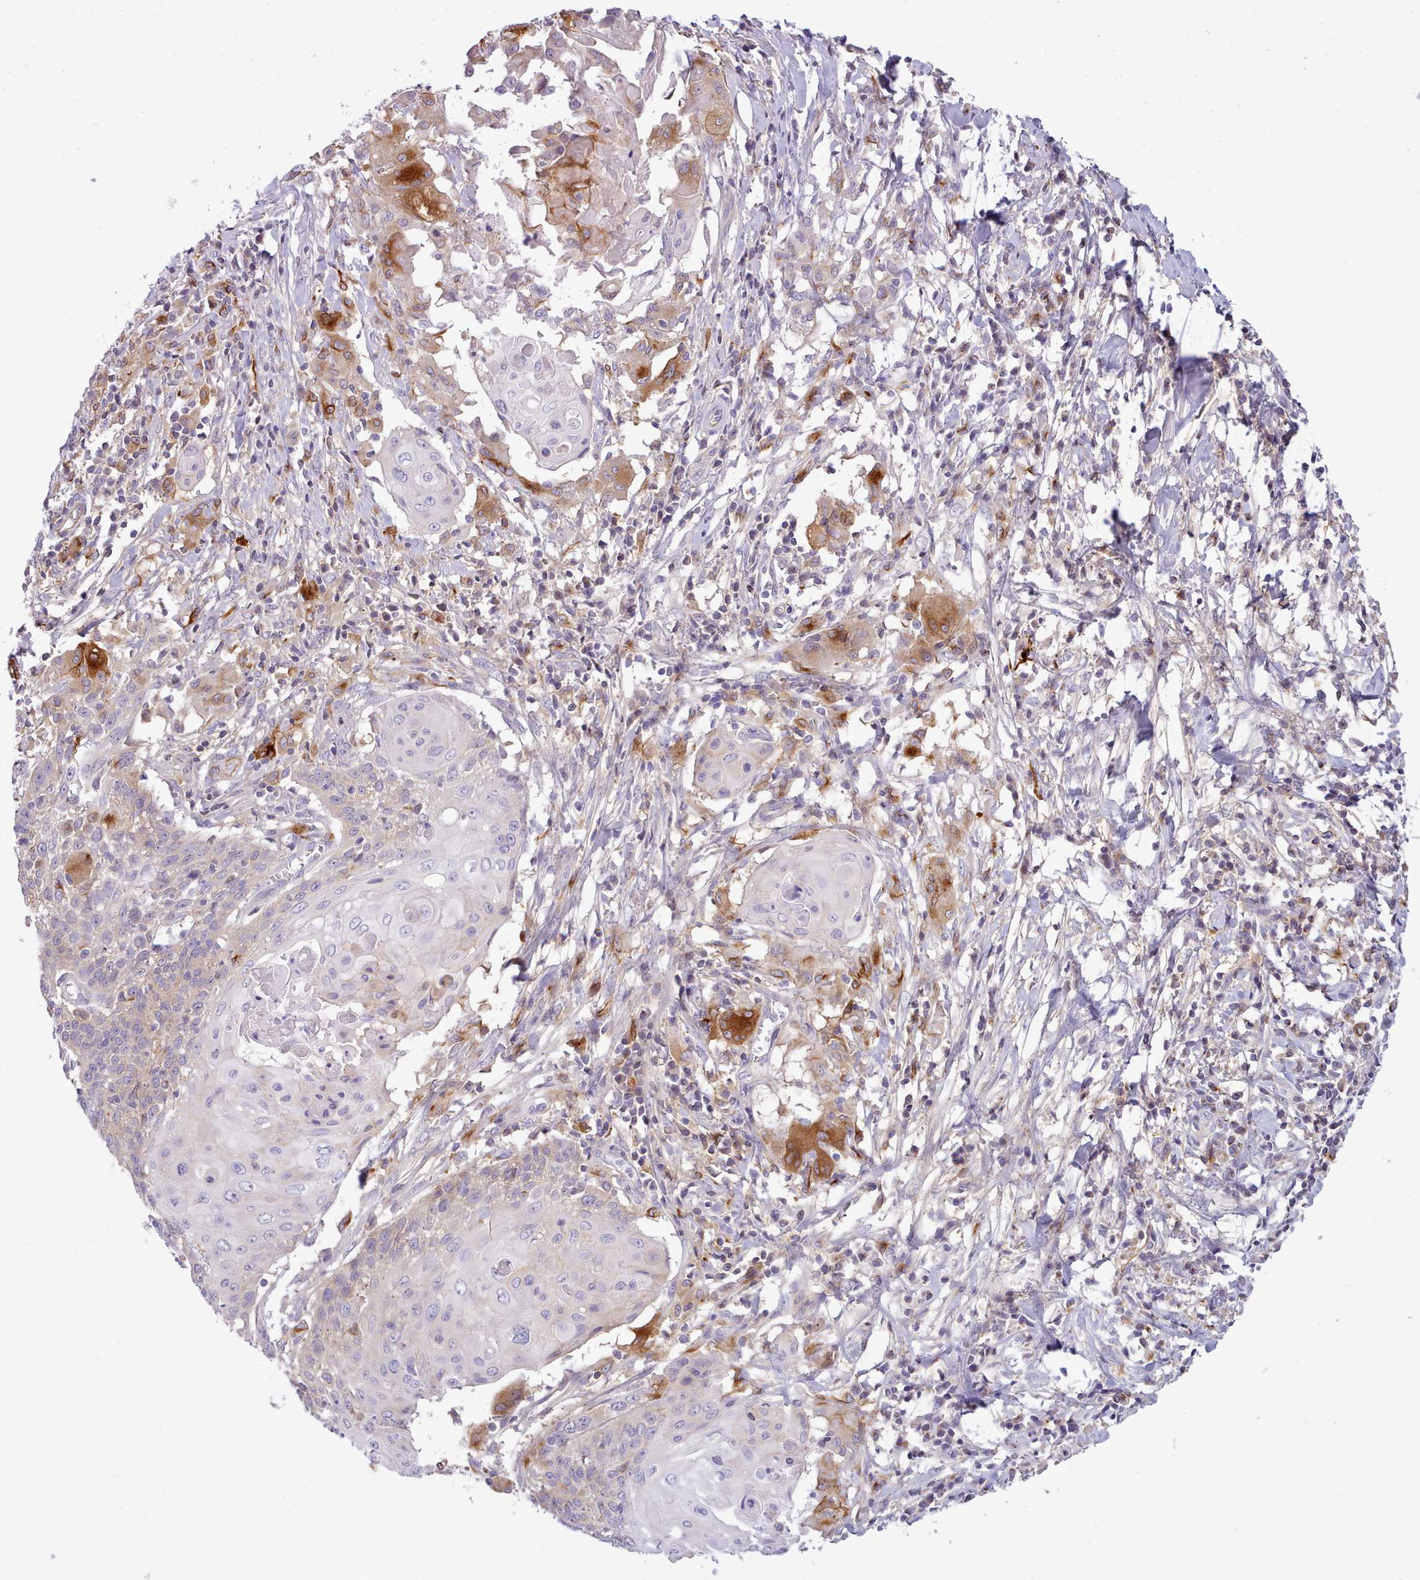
{"staining": {"intensity": "strong", "quantity": "<25%", "location": "cytoplasmic/membranous"}, "tissue": "cervical cancer", "cell_type": "Tumor cells", "image_type": "cancer", "snomed": [{"axis": "morphology", "description": "Squamous cell carcinoma, NOS"}, {"axis": "topography", "description": "Cervix"}], "caption": "Human cervical squamous cell carcinoma stained for a protein (brown) shows strong cytoplasmic/membranous positive staining in approximately <25% of tumor cells.", "gene": "CYP2A13", "patient": {"sex": "female", "age": 39}}